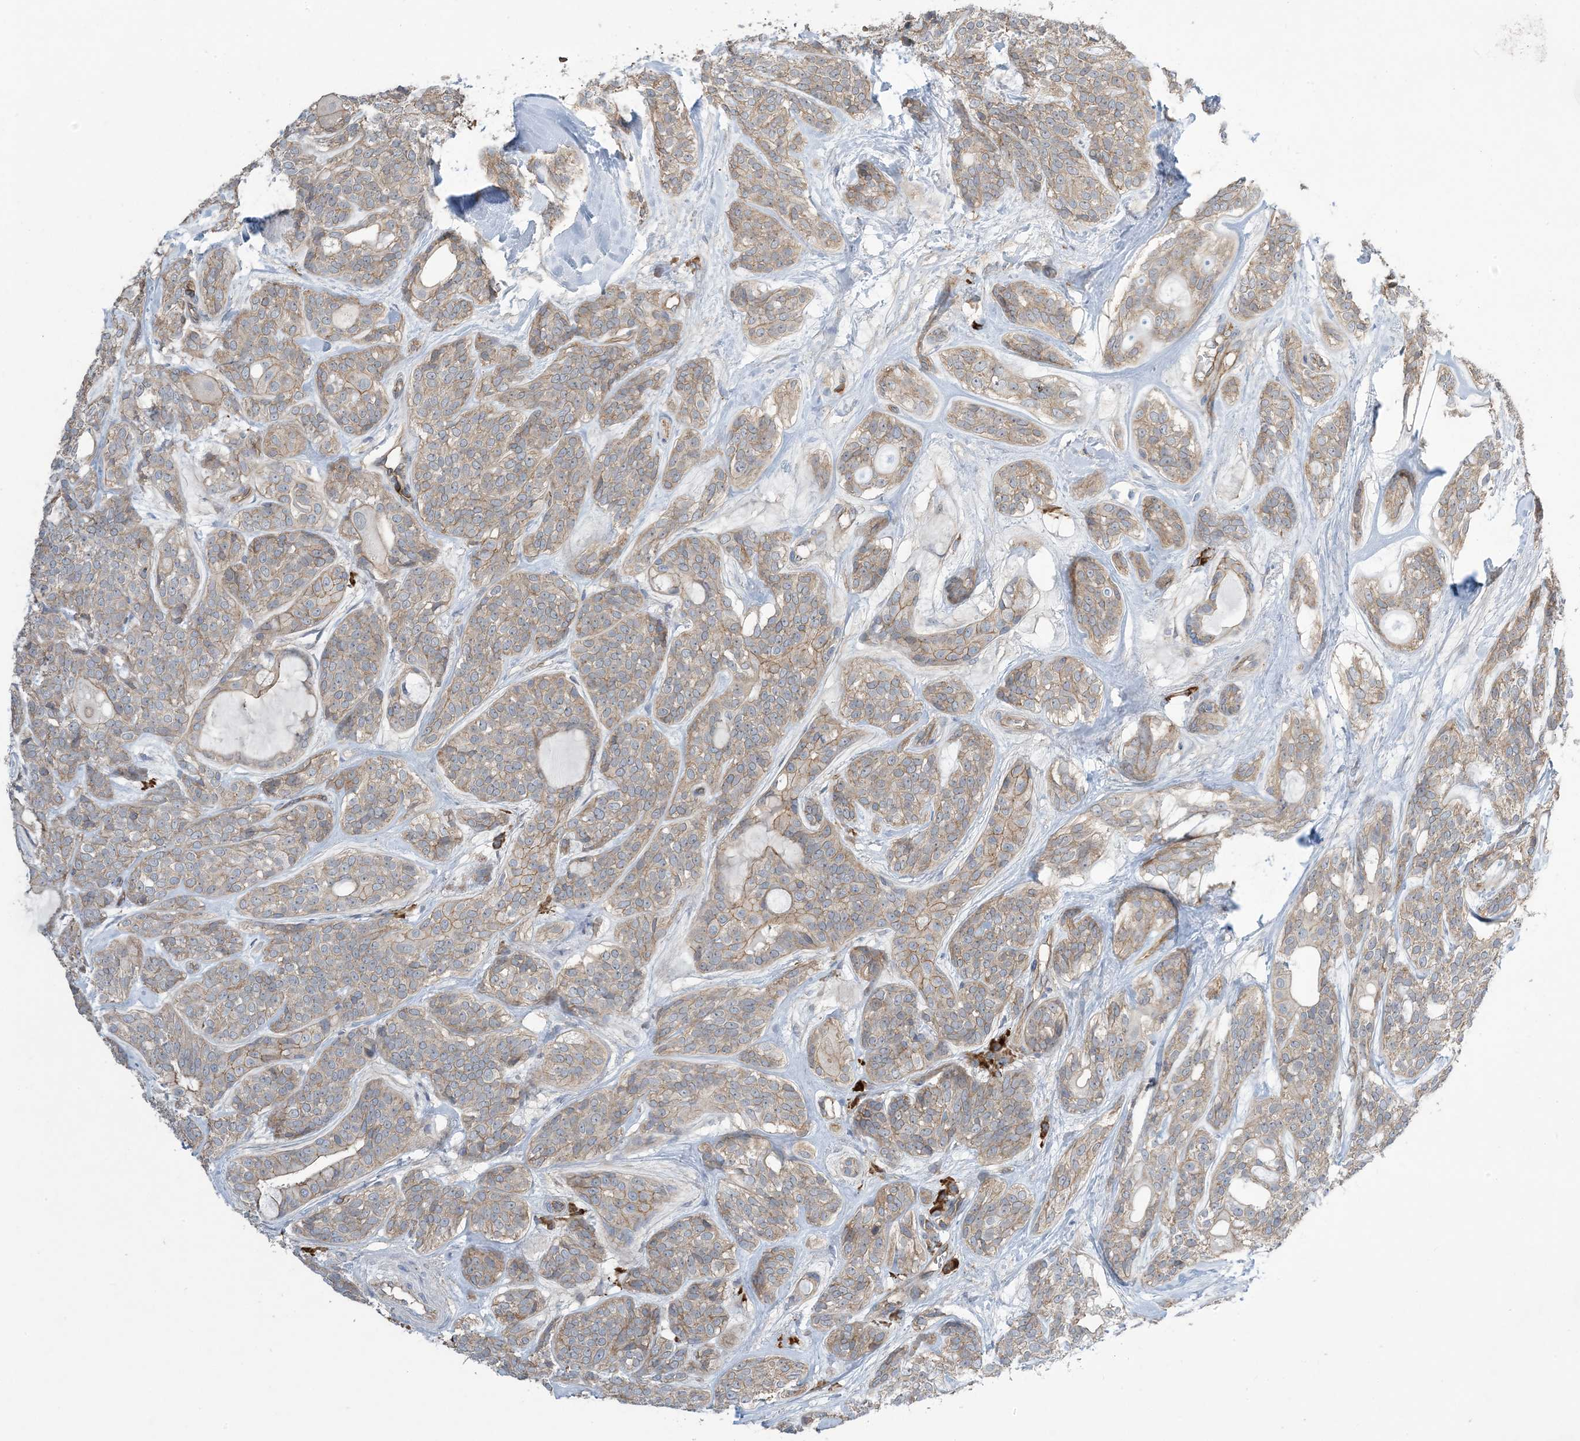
{"staining": {"intensity": "moderate", "quantity": "25%-75%", "location": "cytoplasmic/membranous"}, "tissue": "head and neck cancer", "cell_type": "Tumor cells", "image_type": "cancer", "snomed": [{"axis": "morphology", "description": "Adenocarcinoma, NOS"}, {"axis": "topography", "description": "Head-Neck"}], "caption": "Immunohistochemistry (IHC) photomicrograph of human head and neck cancer stained for a protein (brown), which displays medium levels of moderate cytoplasmic/membranous staining in about 25%-75% of tumor cells.", "gene": "AOC1", "patient": {"sex": "male", "age": 66}}